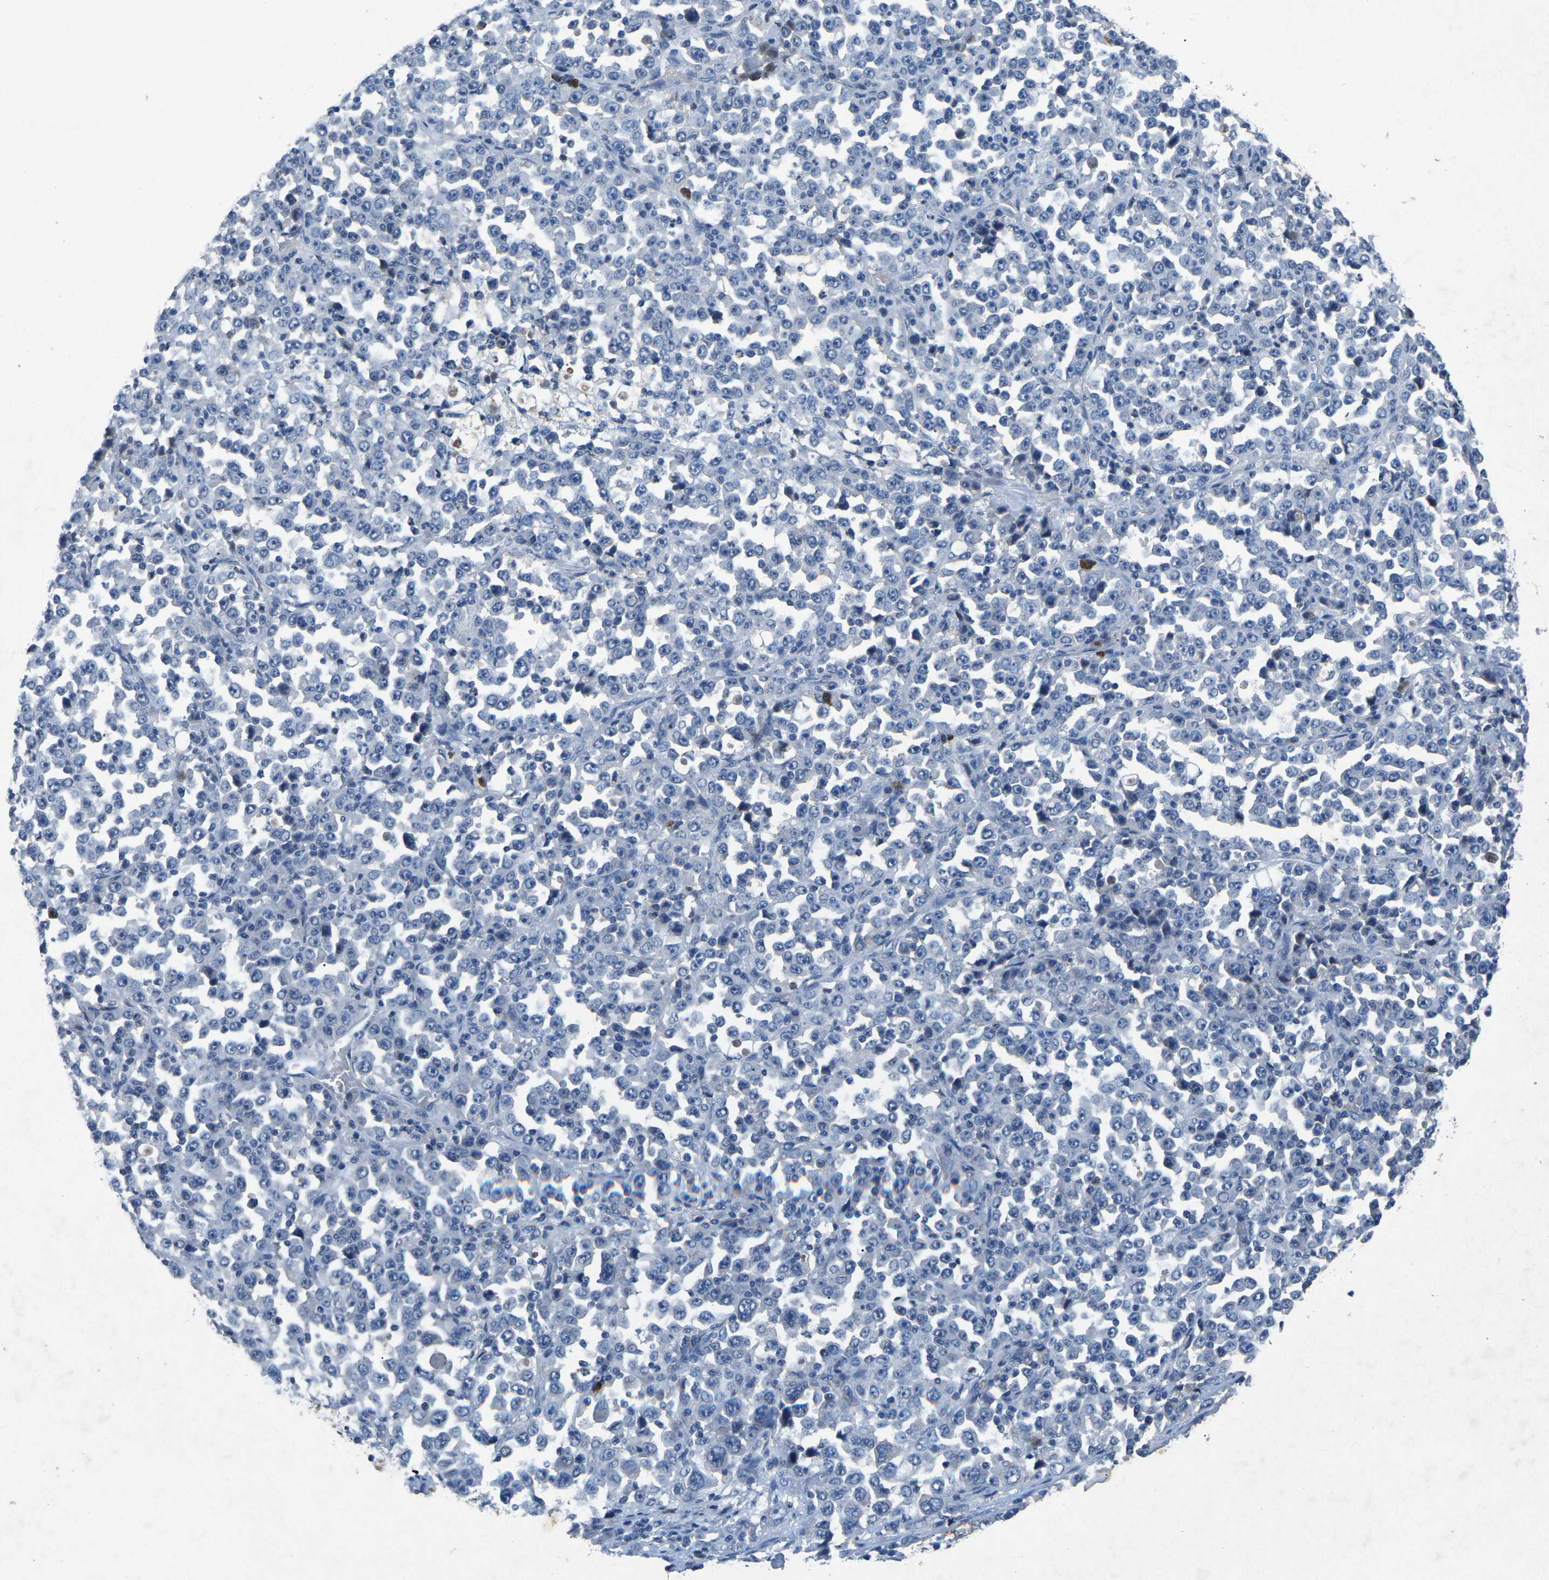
{"staining": {"intensity": "negative", "quantity": "none", "location": "none"}, "tissue": "stomach cancer", "cell_type": "Tumor cells", "image_type": "cancer", "snomed": [{"axis": "morphology", "description": "Normal tissue, NOS"}, {"axis": "morphology", "description": "Adenocarcinoma, NOS"}, {"axis": "topography", "description": "Stomach, upper"}, {"axis": "topography", "description": "Stomach"}], "caption": "High power microscopy histopathology image of an immunohistochemistry (IHC) image of stomach cancer (adenocarcinoma), revealing no significant expression in tumor cells.", "gene": "PLG", "patient": {"sex": "male", "age": 59}}